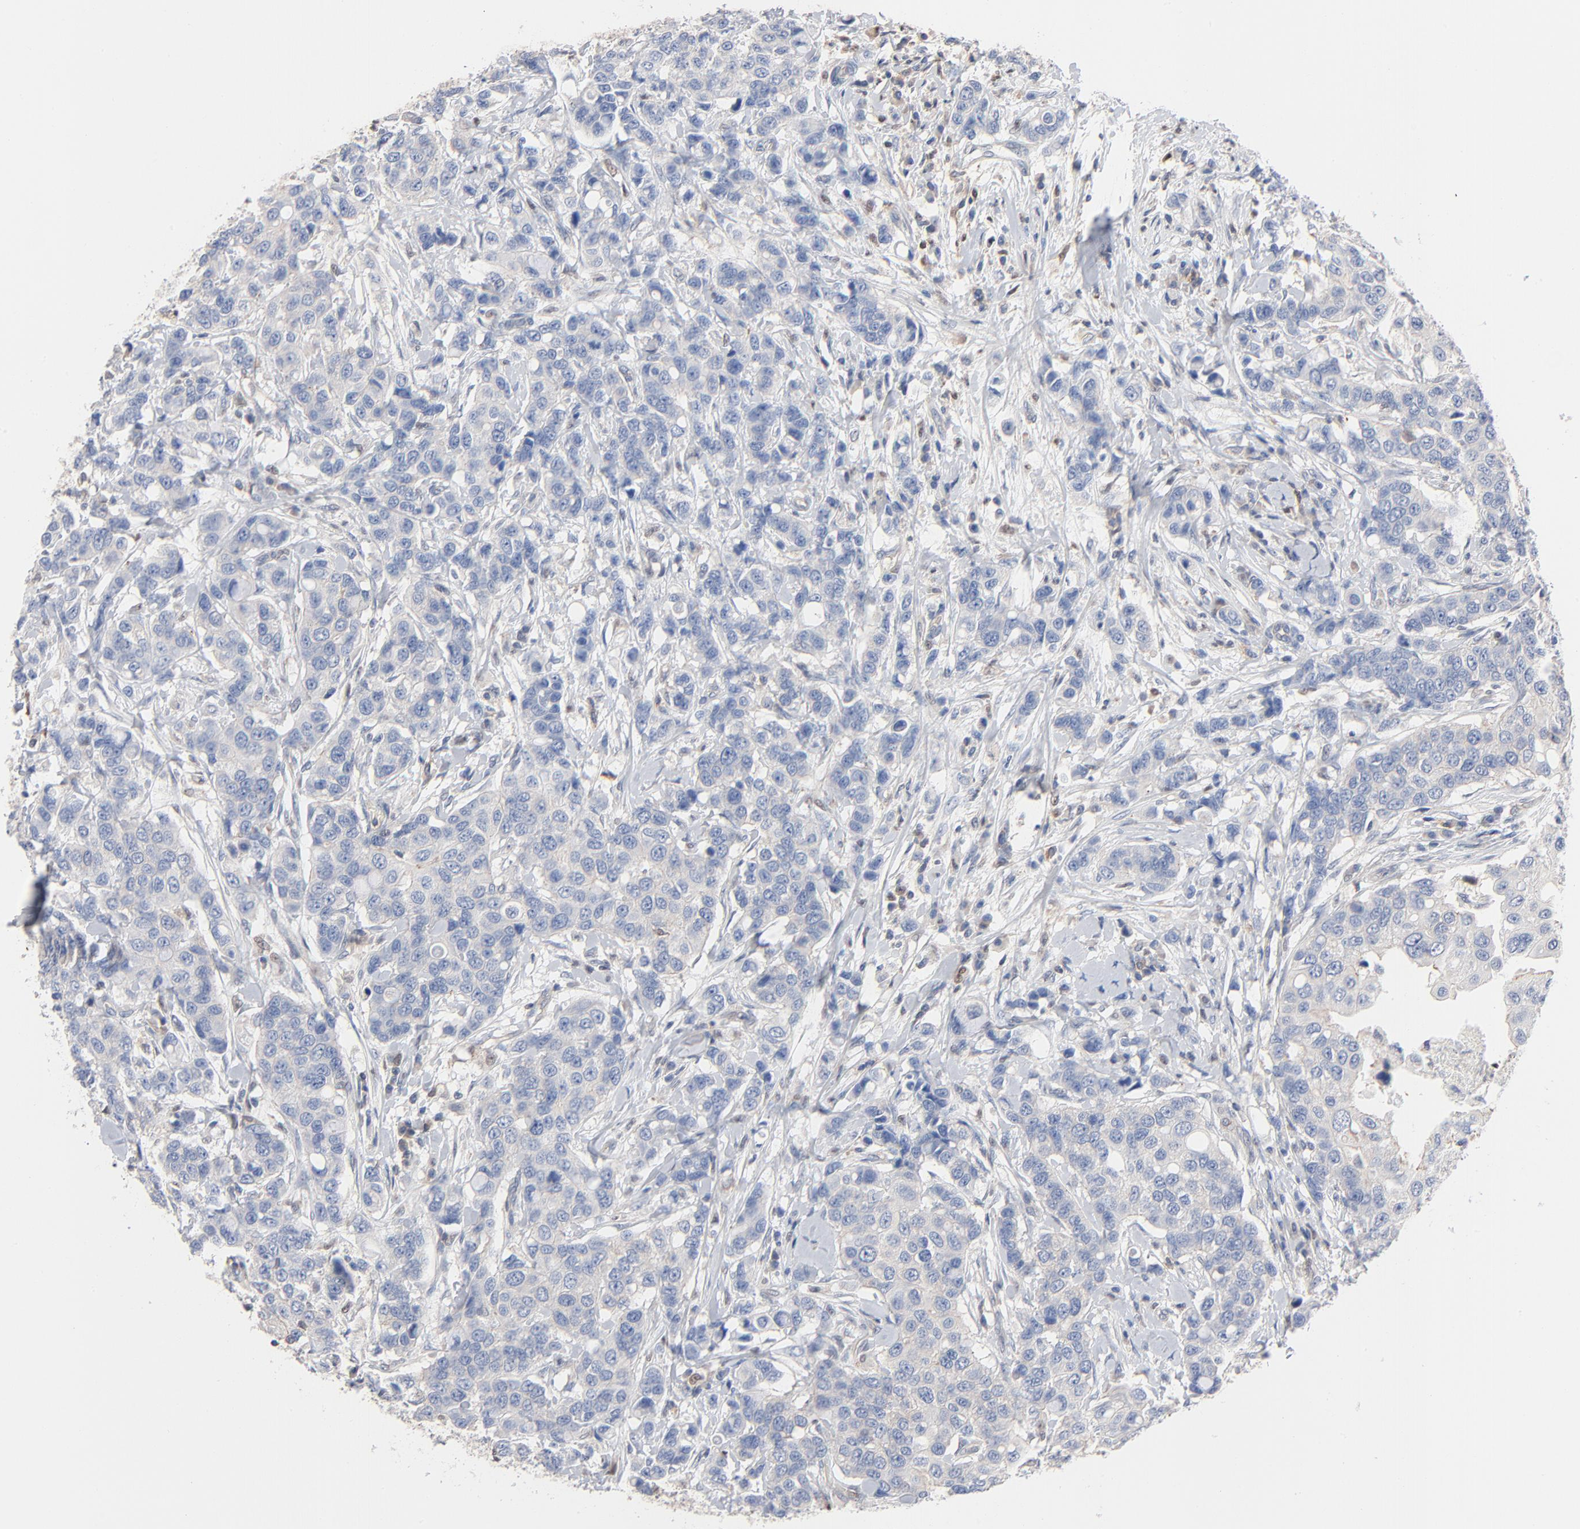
{"staining": {"intensity": "negative", "quantity": "none", "location": "none"}, "tissue": "breast cancer", "cell_type": "Tumor cells", "image_type": "cancer", "snomed": [{"axis": "morphology", "description": "Duct carcinoma"}, {"axis": "topography", "description": "Breast"}], "caption": "Tumor cells are negative for brown protein staining in breast cancer.", "gene": "ARHGEF6", "patient": {"sex": "female", "age": 27}}